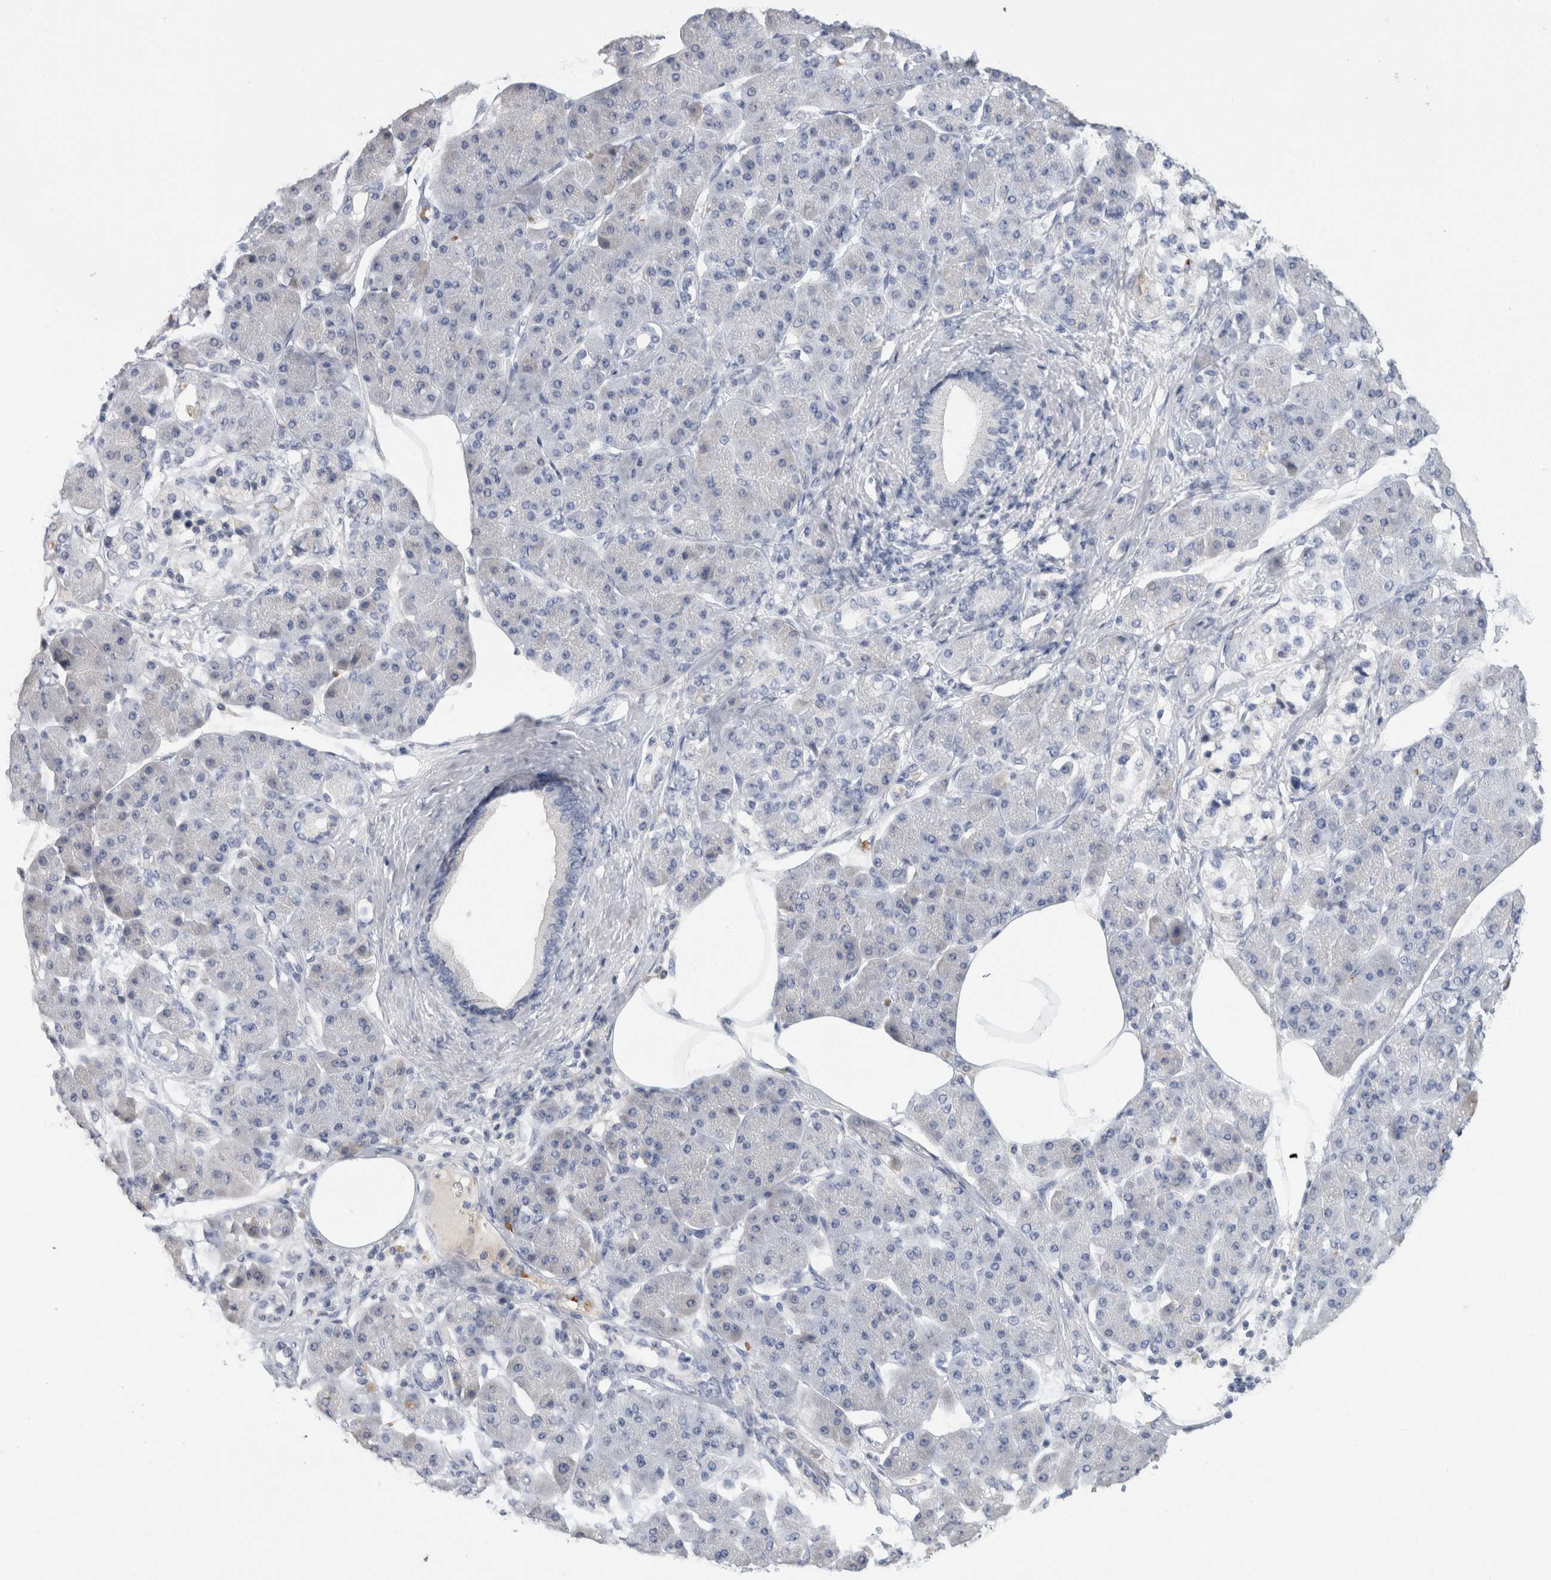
{"staining": {"intensity": "negative", "quantity": "none", "location": "none"}, "tissue": "pancreatic cancer", "cell_type": "Tumor cells", "image_type": "cancer", "snomed": [{"axis": "morphology", "description": "Adenocarcinoma, NOS"}, {"axis": "morphology", "description": "Adenocarcinoma, metastatic, NOS"}, {"axis": "topography", "description": "Lymph node"}, {"axis": "topography", "description": "Pancreas"}, {"axis": "topography", "description": "Duodenum"}], "caption": "Tumor cells show no significant protein expression in pancreatic cancer.", "gene": "CA1", "patient": {"sex": "female", "age": 64}}